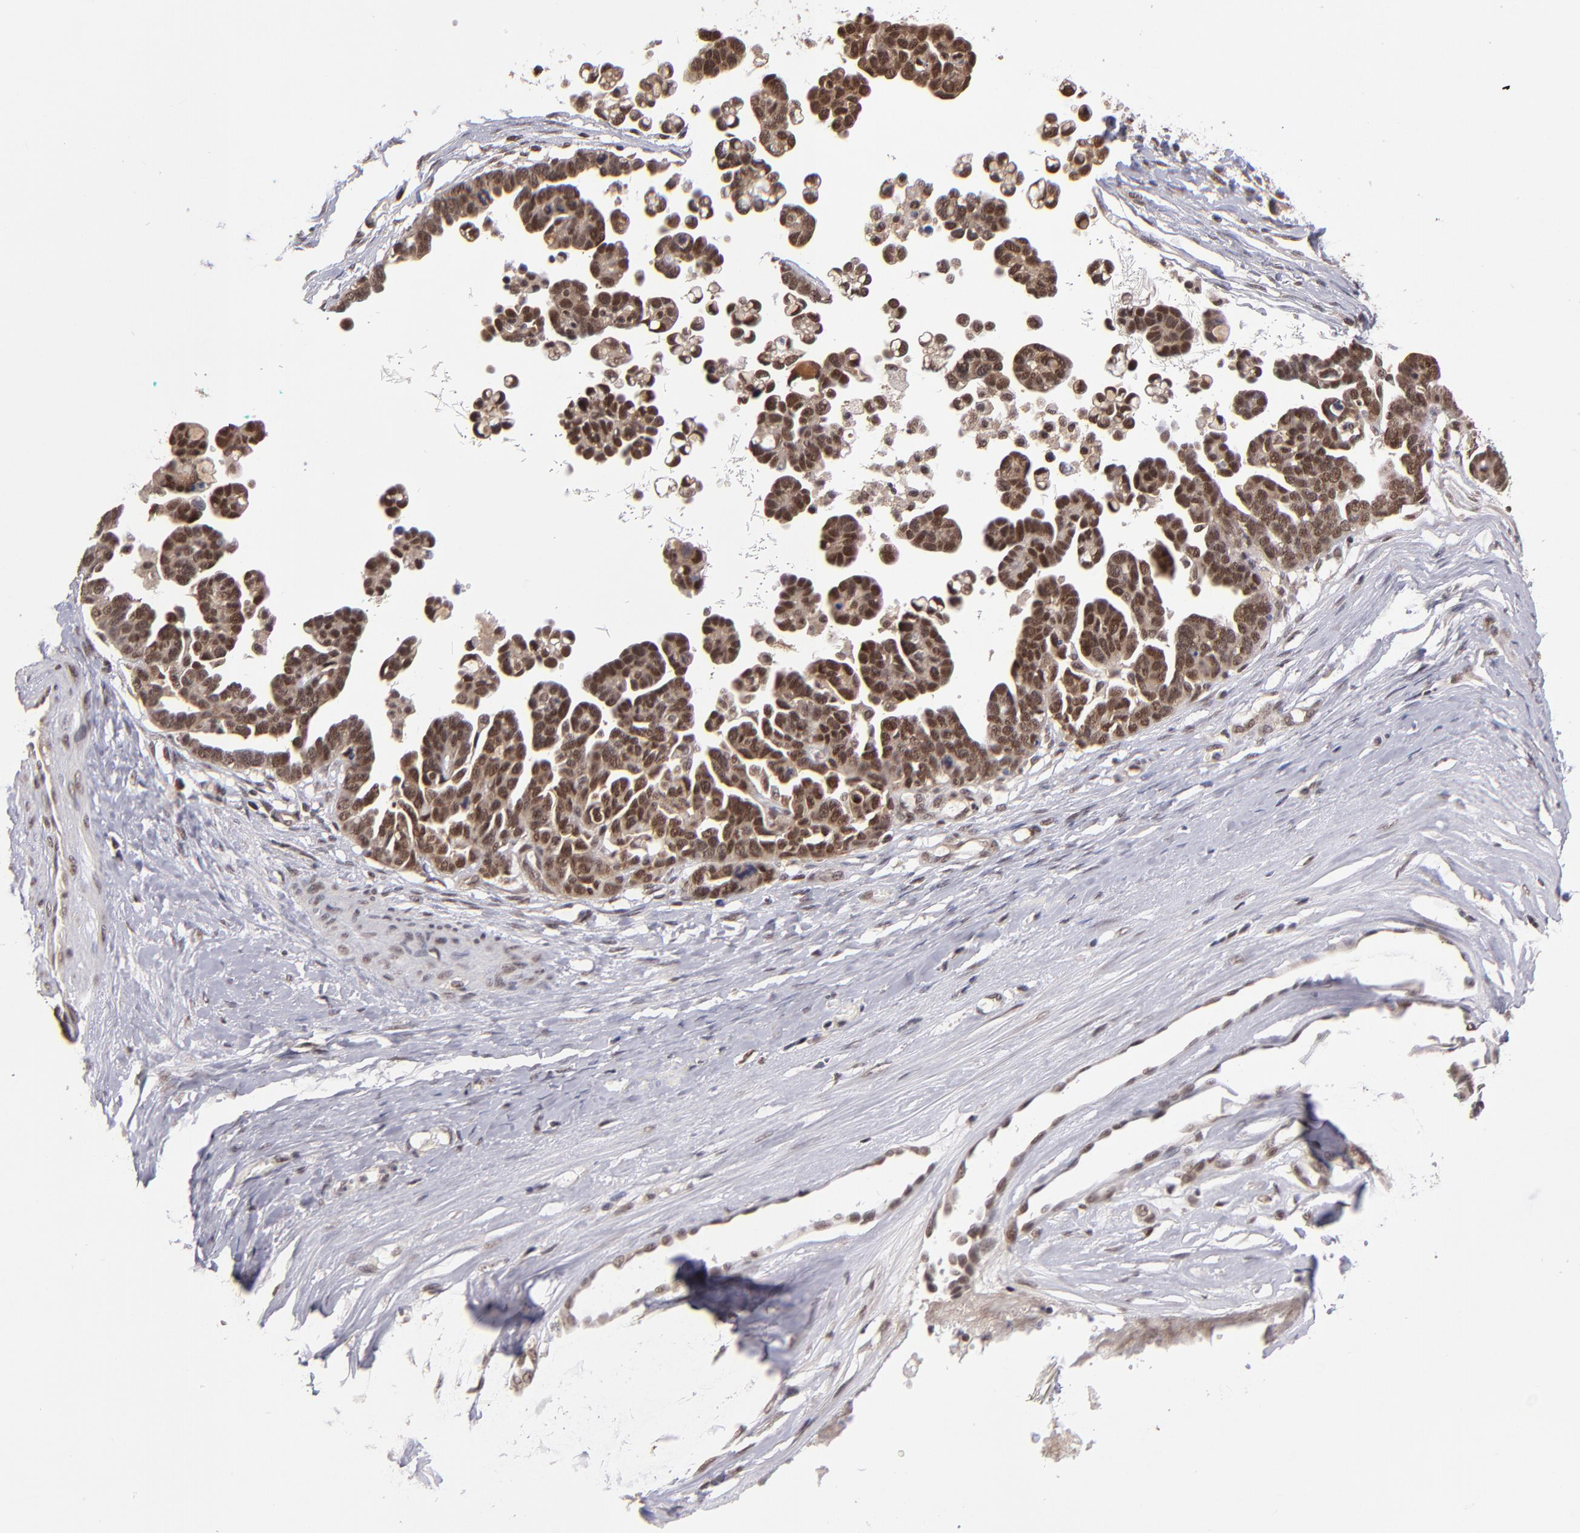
{"staining": {"intensity": "strong", "quantity": ">75%", "location": "cytoplasmic/membranous,nuclear"}, "tissue": "ovarian cancer", "cell_type": "Tumor cells", "image_type": "cancer", "snomed": [{"axis": "morphology", "description": "Cystadenocarcinoma, serous, NOS"}, {"axis": "topography", "description": "Ovary"}], "caption": "Approximately >75% of tumor cells in human ovarian cancer show strong cytoplasmic/membranous and nuclear protein positivity as visualized by brown immunohistochemical staining.", "gene": "EP300", "patient": {"sex": "female", "age": 54}}